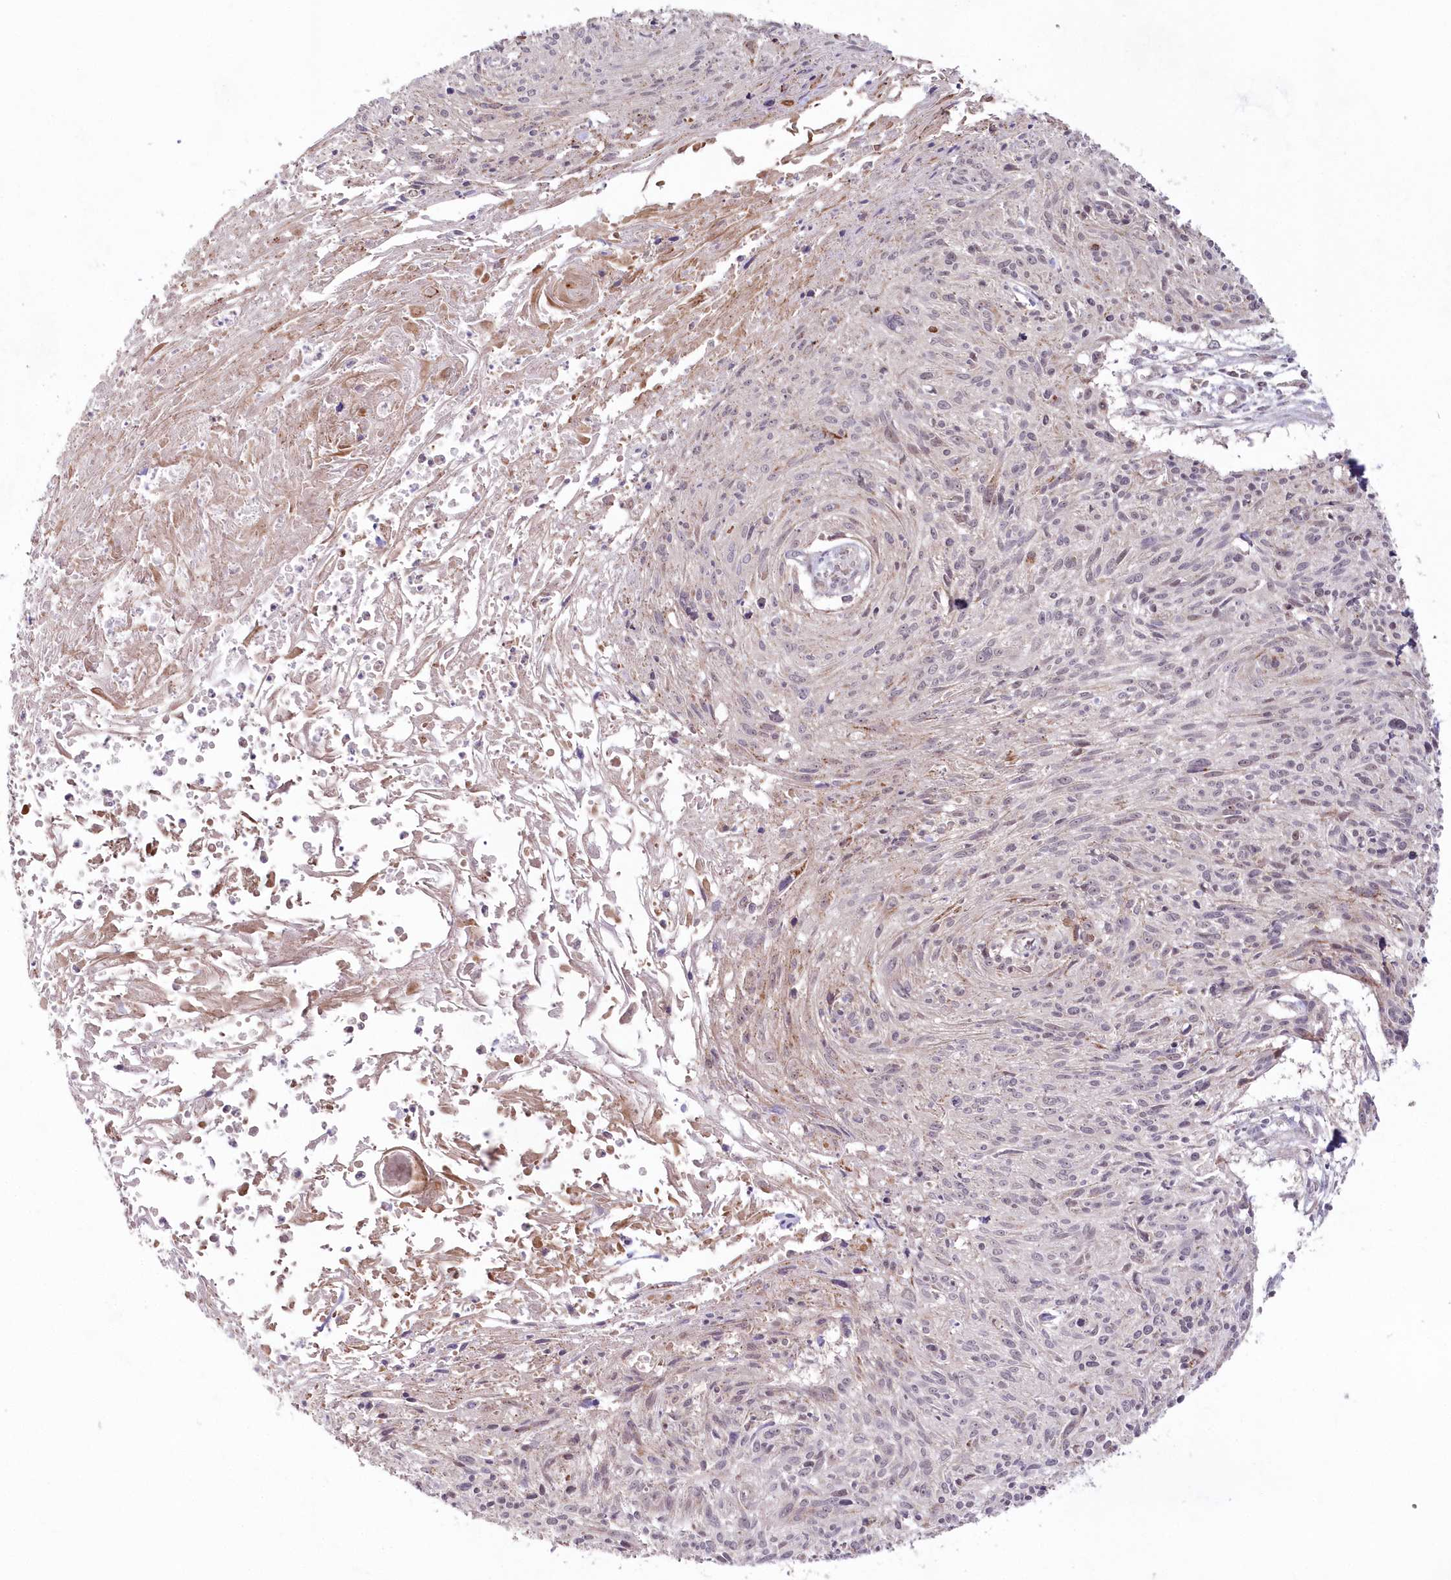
{"staining": {"intensity": "moderate", "quantity": "<25%", "location": "cytoplasmic/membranous"}, "tissue": "cervical cancer", "cell_type": "Tumor cells", "image_type": "cancer", "snomed": [{"axis": "morphology", "description": "Squamous cell carcinoma, NOS"}, {"axis": "topography", "description": "Cervix"}], "caption": "Protein positivity by IHC exhibits moderate cytoplasmic/membranous expression in approximately <25% of tumor cells in squamous cell carcinoma (cervical).", "gene": "IMPA1", "patient": {"sex": "female", "age": 51}}